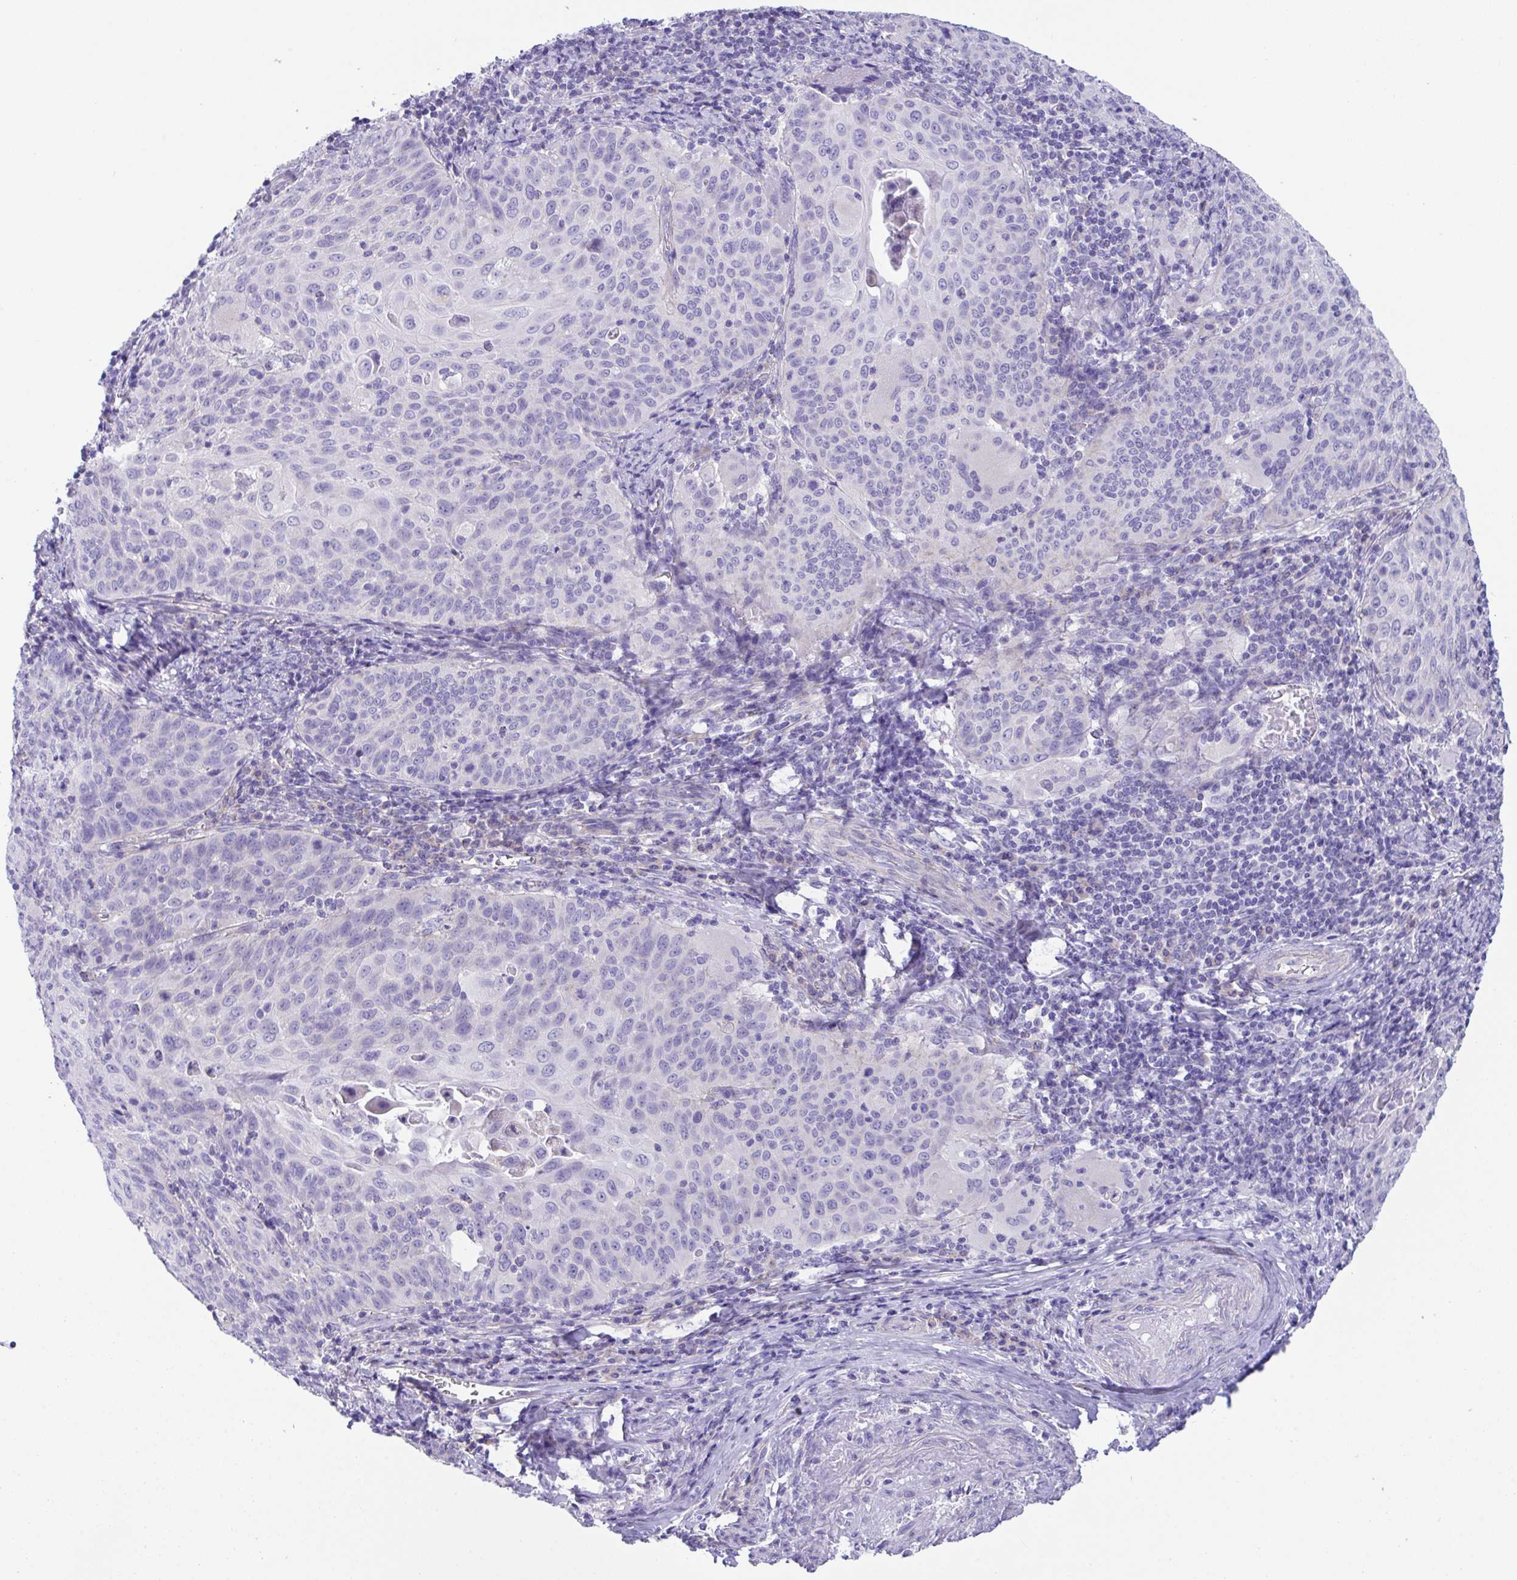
{"staining": {"intensity": "negative", "quantity": "none", "location": "none"}, "tissue": "cervical cancer", "cell_type": "Tumor cells", "image_type": "cancer", "snomed": [{"axis": "morphology", "description": "Squamous cell carcinoma, NOS"}, {"axis": "topography", "description": "Cervix"}], "caption": "This is an IHC image of squamous cell carcinoma (cervical). There is no expression in tumor cells.", "gene": "TMEM106B", "patient": {"sex": "female", "age": 65}}